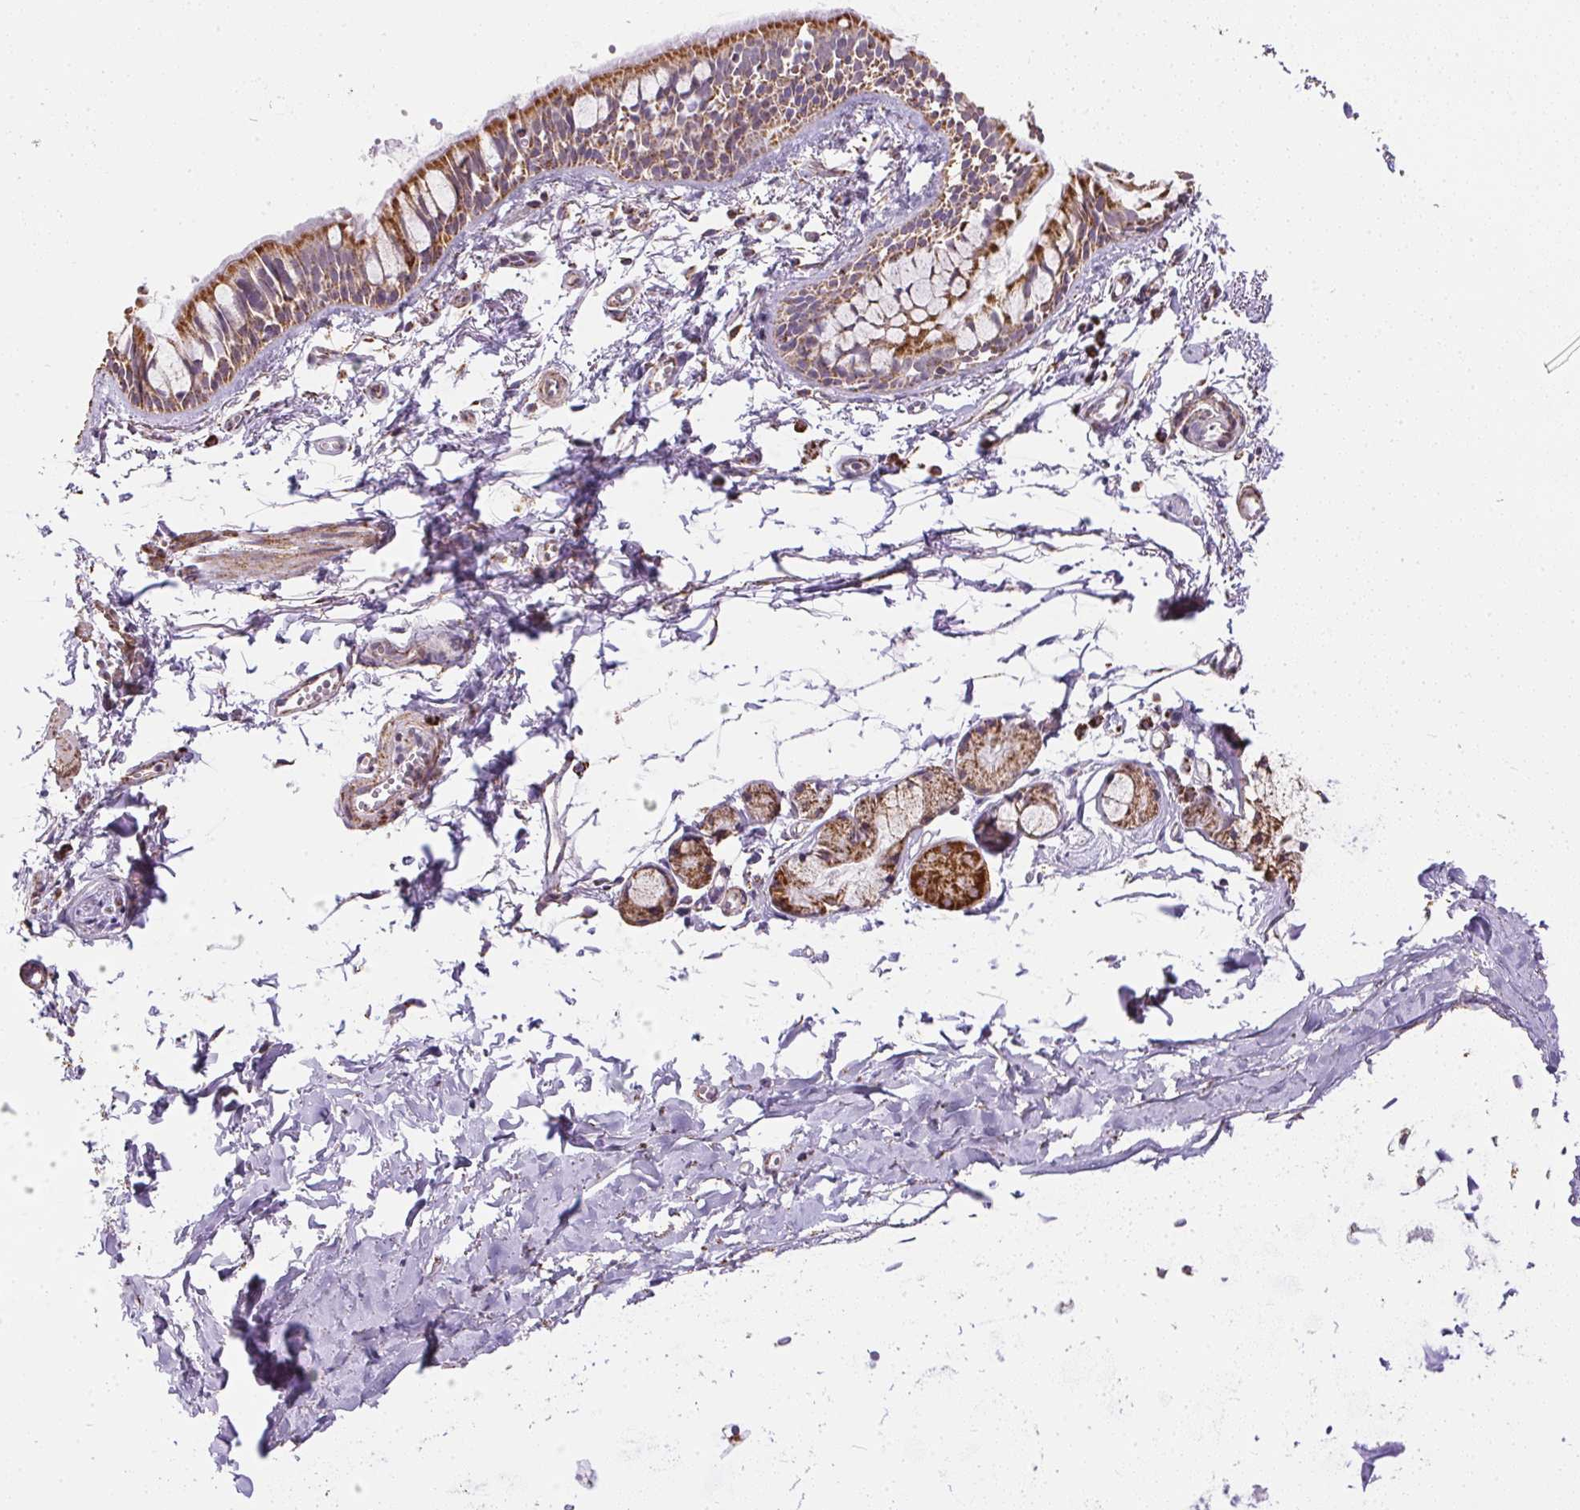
{"staining": {"intensity": "strong", "quantity": ">75%", "location": "cytoplasmic/membranous"}, "tissue": "bronchus", "cell_type": "Respiratory epithelial cells", "image_type": "normal", "snomed": [{"axis": "morphology", "description": "Normal tissue, NOS"}, {"axis": "topography", "description": "Bronchus"}], "caption": "A high amount of strong cytoplasmic/membranous staining is identified in approximately >75% of respiratory epithelial cells in unremarkable bronchus.", "gene": "MAPK11", "patient": {"sex": "female", "age": 59}}